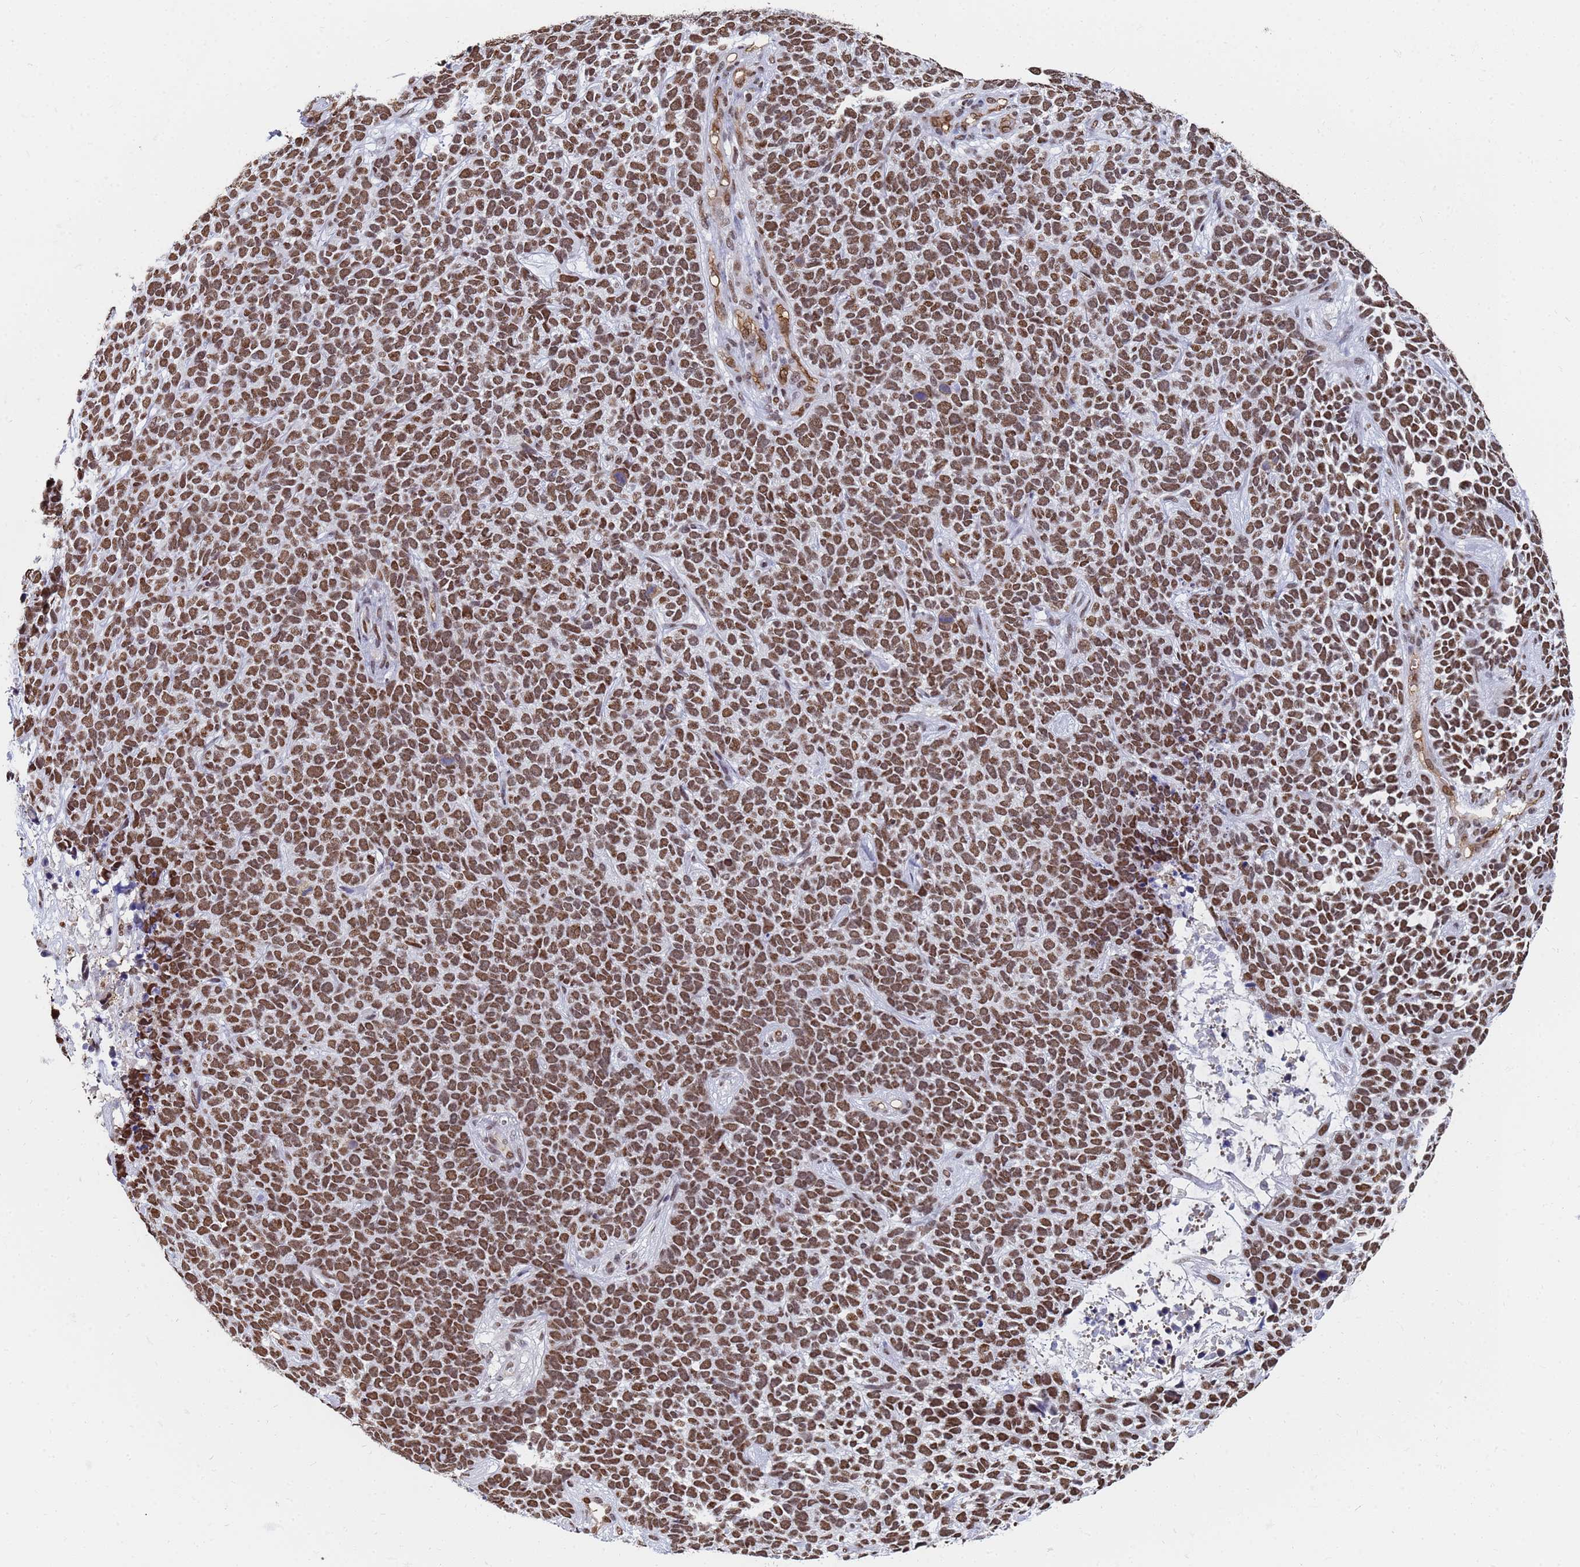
{"staining": {"intensity": "strong", "quantity": ">75%", "location": "nuclear"}, "tissue": "skin cancer", "cell_type": "Tumor cells", "image_type": "cancer", "snomed": [{"axis": "morphology", "description": "Basal cell carcinoma"}, {"axis": "topography", "description": "Skin"}], "caption": "Immunohistochemical staining of skin cancer shows strong nuclear protein staining in approximately >75% of tumor cells.", "gene": "RAVER2", "patient": {"sex": "female", "age": 84}}